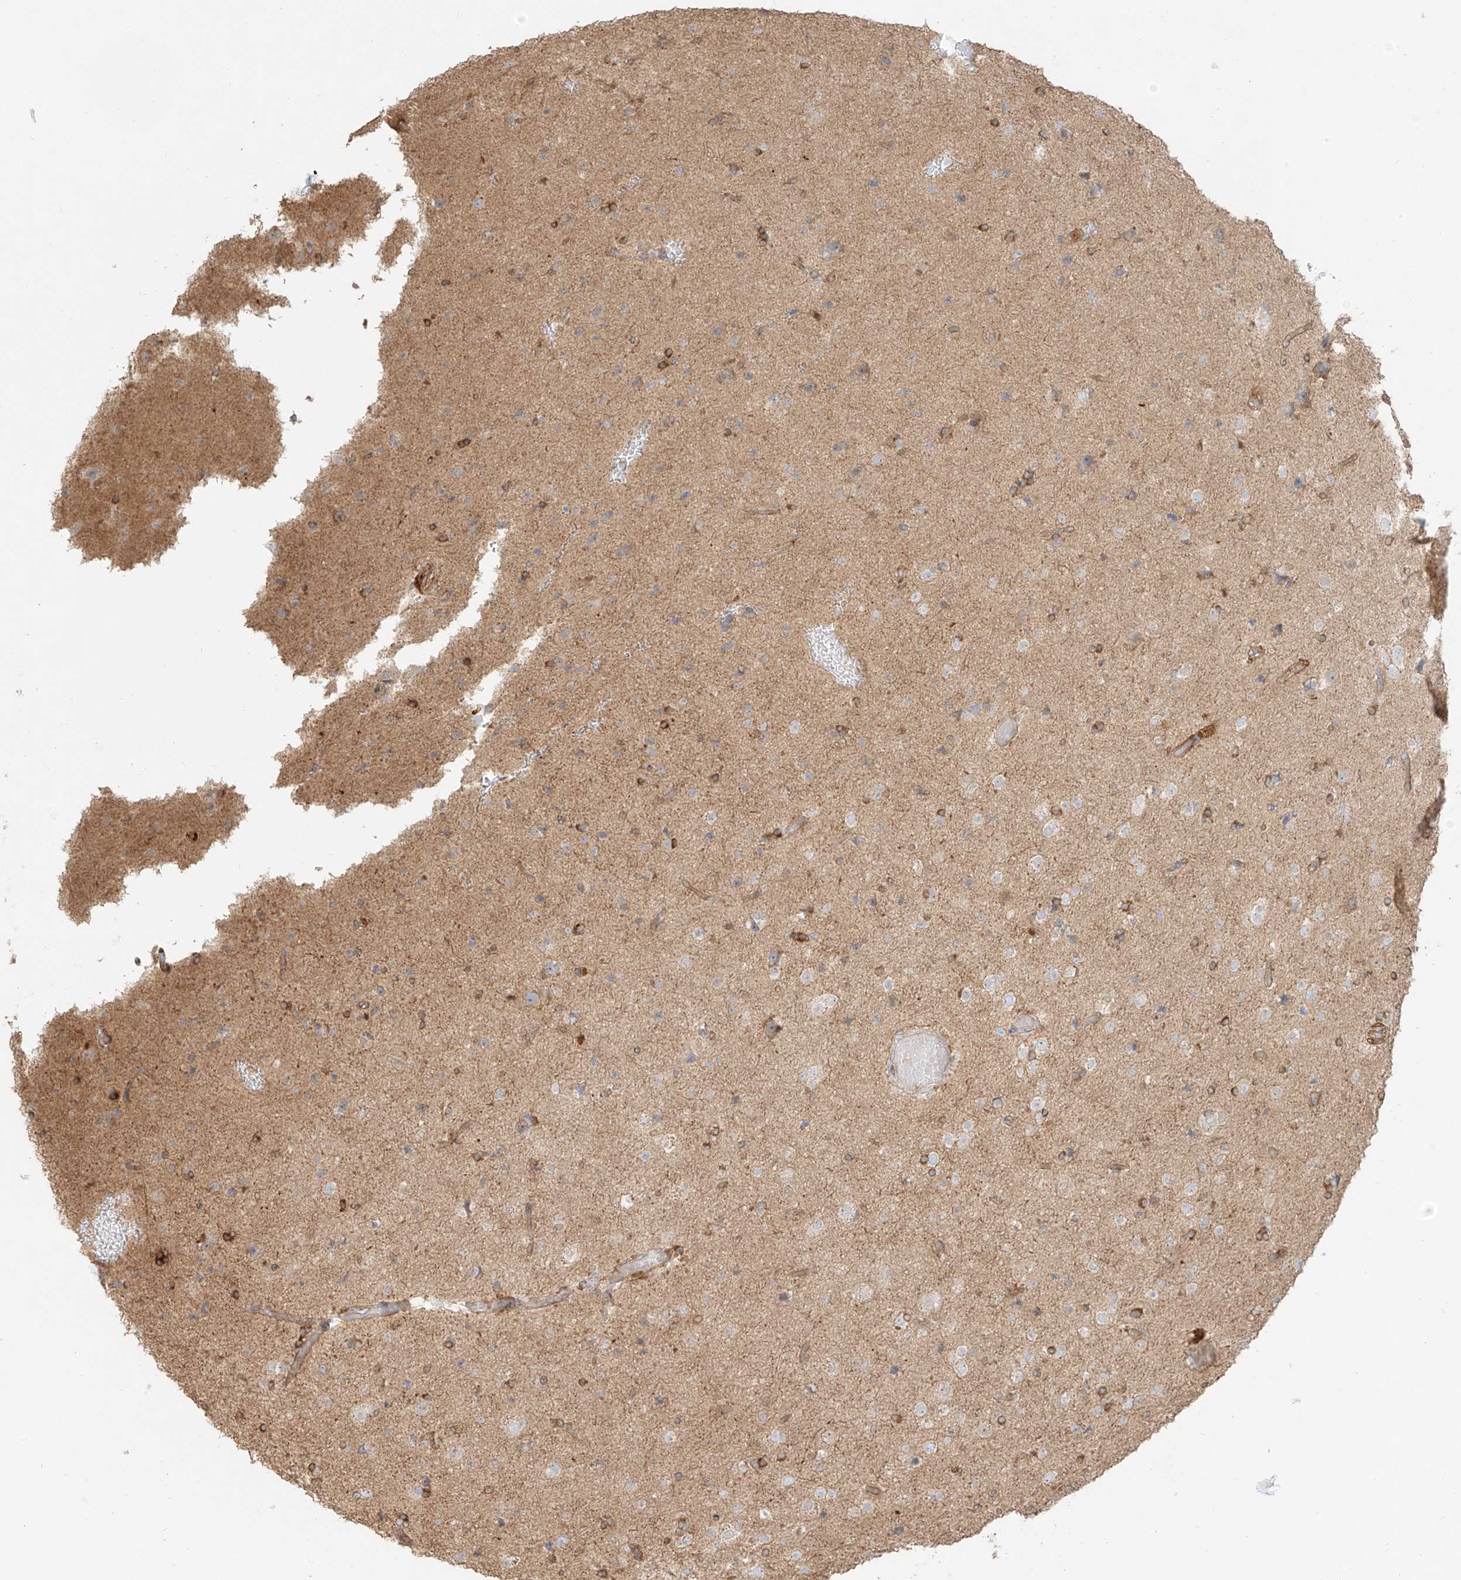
{"staining": {"intensity": "moderate", "quantity": ">75%", "location": "cytoplasmic/membranous"}, "tissue": "glioma", "cell_type": "Tumor cells", "image_type": "cancer", "snomed": [{"axis": "morphology", "description": "Glioma, malignant, Low grade"}, {"axis": "topography", "description": "Brain"}], "caption": "Human glioma stained with a protein marker demonstrates moderate staining in tumor cells.", "gene": "SNX9", "patient": {"sex": "male", "age": 65}}